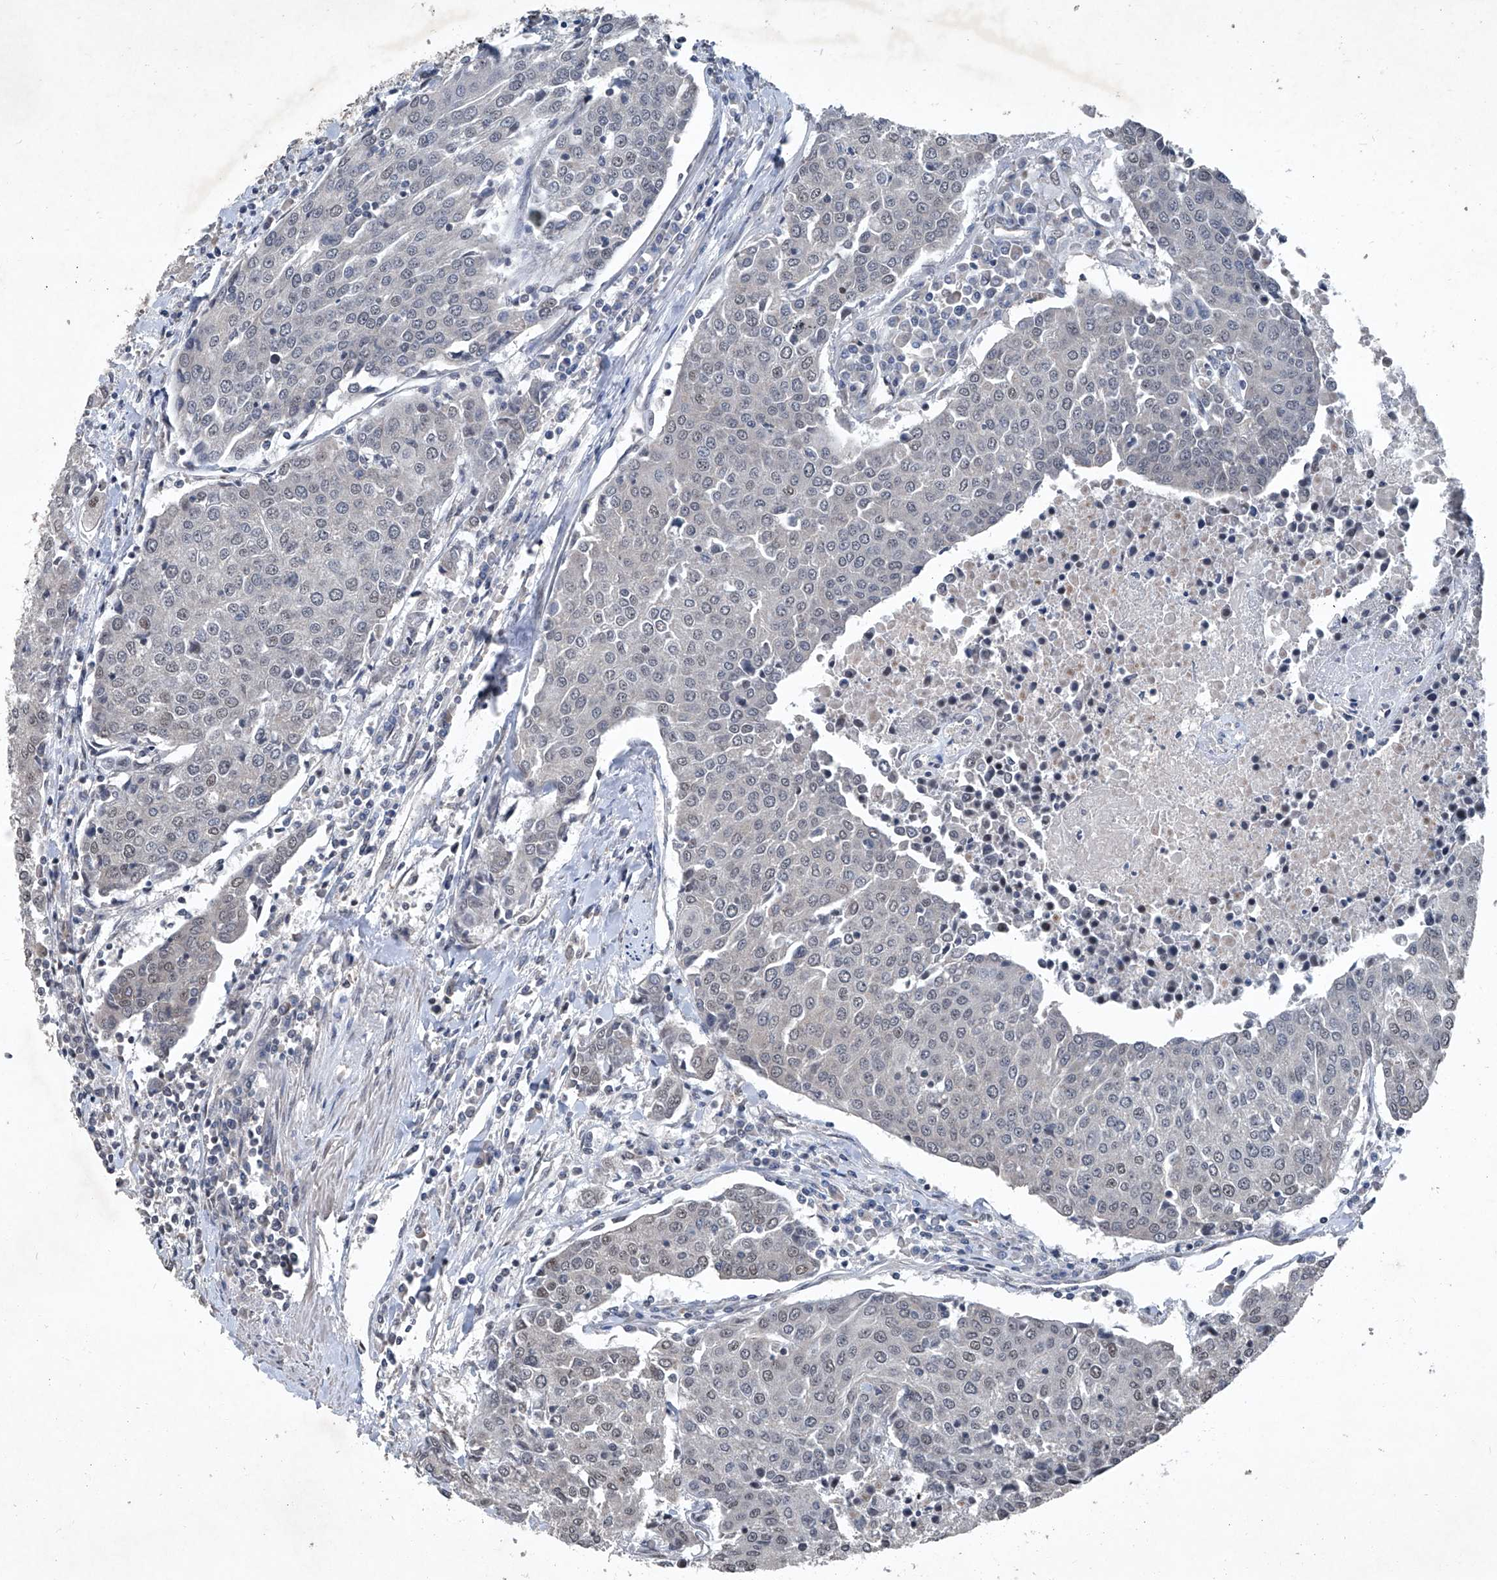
{"staining": {"intensity": "weak", "quantity": "<25%", "location": "nuclear"}, "tissue": "urothelial cancer", "cell_type": "Tumor cells", "image_type": "cancer", "snomed": [{"axis": "morphology", "description": "Urothelial carcinoma, High grade"}, {"axis": "topography", "description": "Urinary bladder"}], "caption": "Immunohistochemical staining of human high-grade urothelial carcinoma demonstrates no significant positivity in tumor cells.", "gene": "DDX39B", "patient": {"sex": "female", "age": 85}}